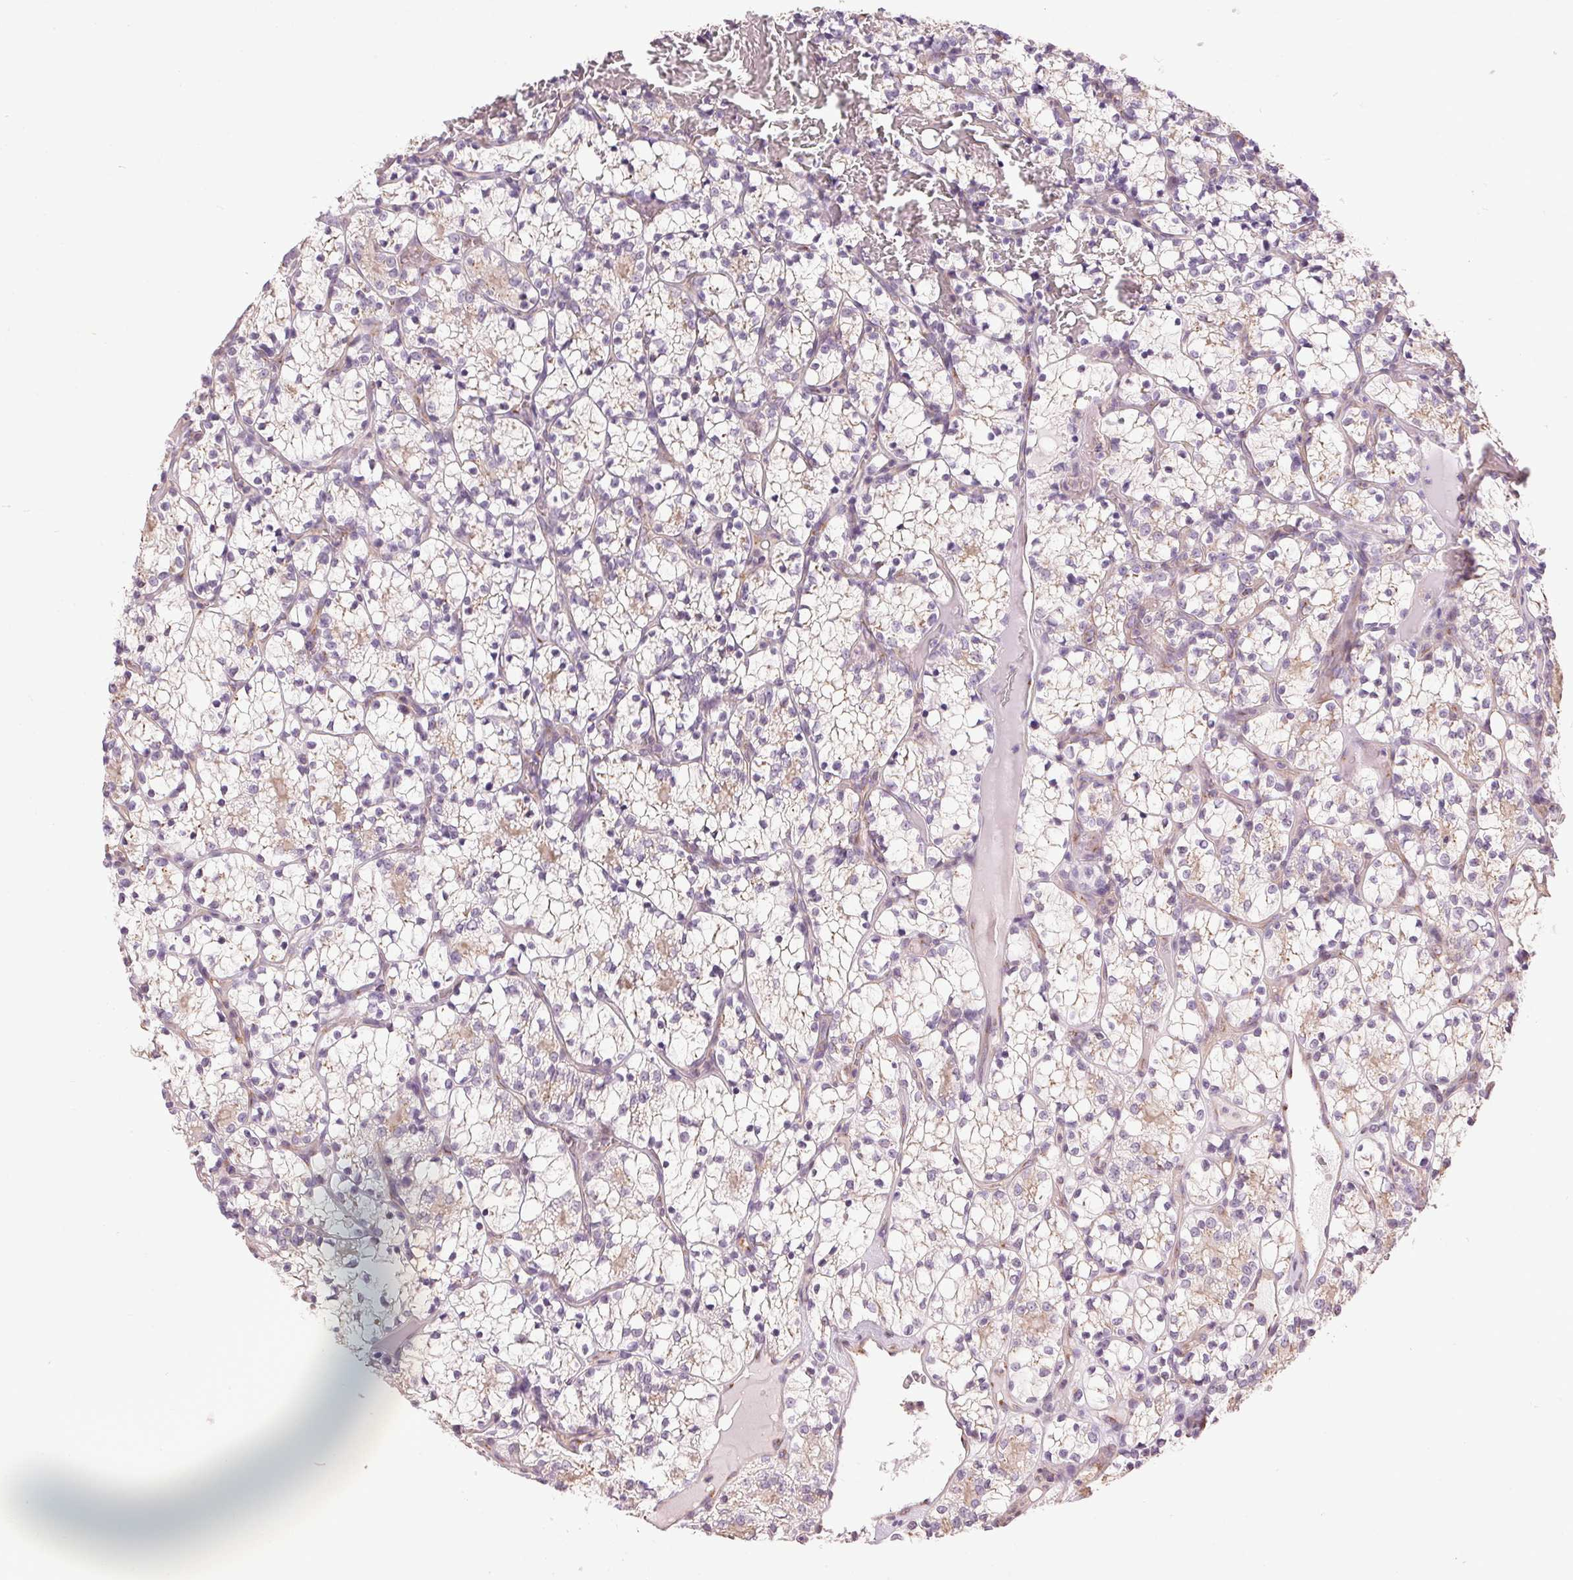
{"staining": {"intensity": "negative", "quantity": "none", "location": "none"}, "tissue": "renal cancer", "cell_type": "Tumor cells", "image_type": "cancer", "snomed": [{"axis": "morphology", "description": "Adenocarcinoma, NOS"}, {"axis": "topography", "description": "Kidney"}], "caption": "Immunohistochemistry (IHC) histopathology image of neoplastic tissue: human adenocarcinoma (renal) stained with DAB exhibits no significant protein staining in tumor cells.", "gene": "GOLPH3", "patient": {"sex": "female", "age": 69}}